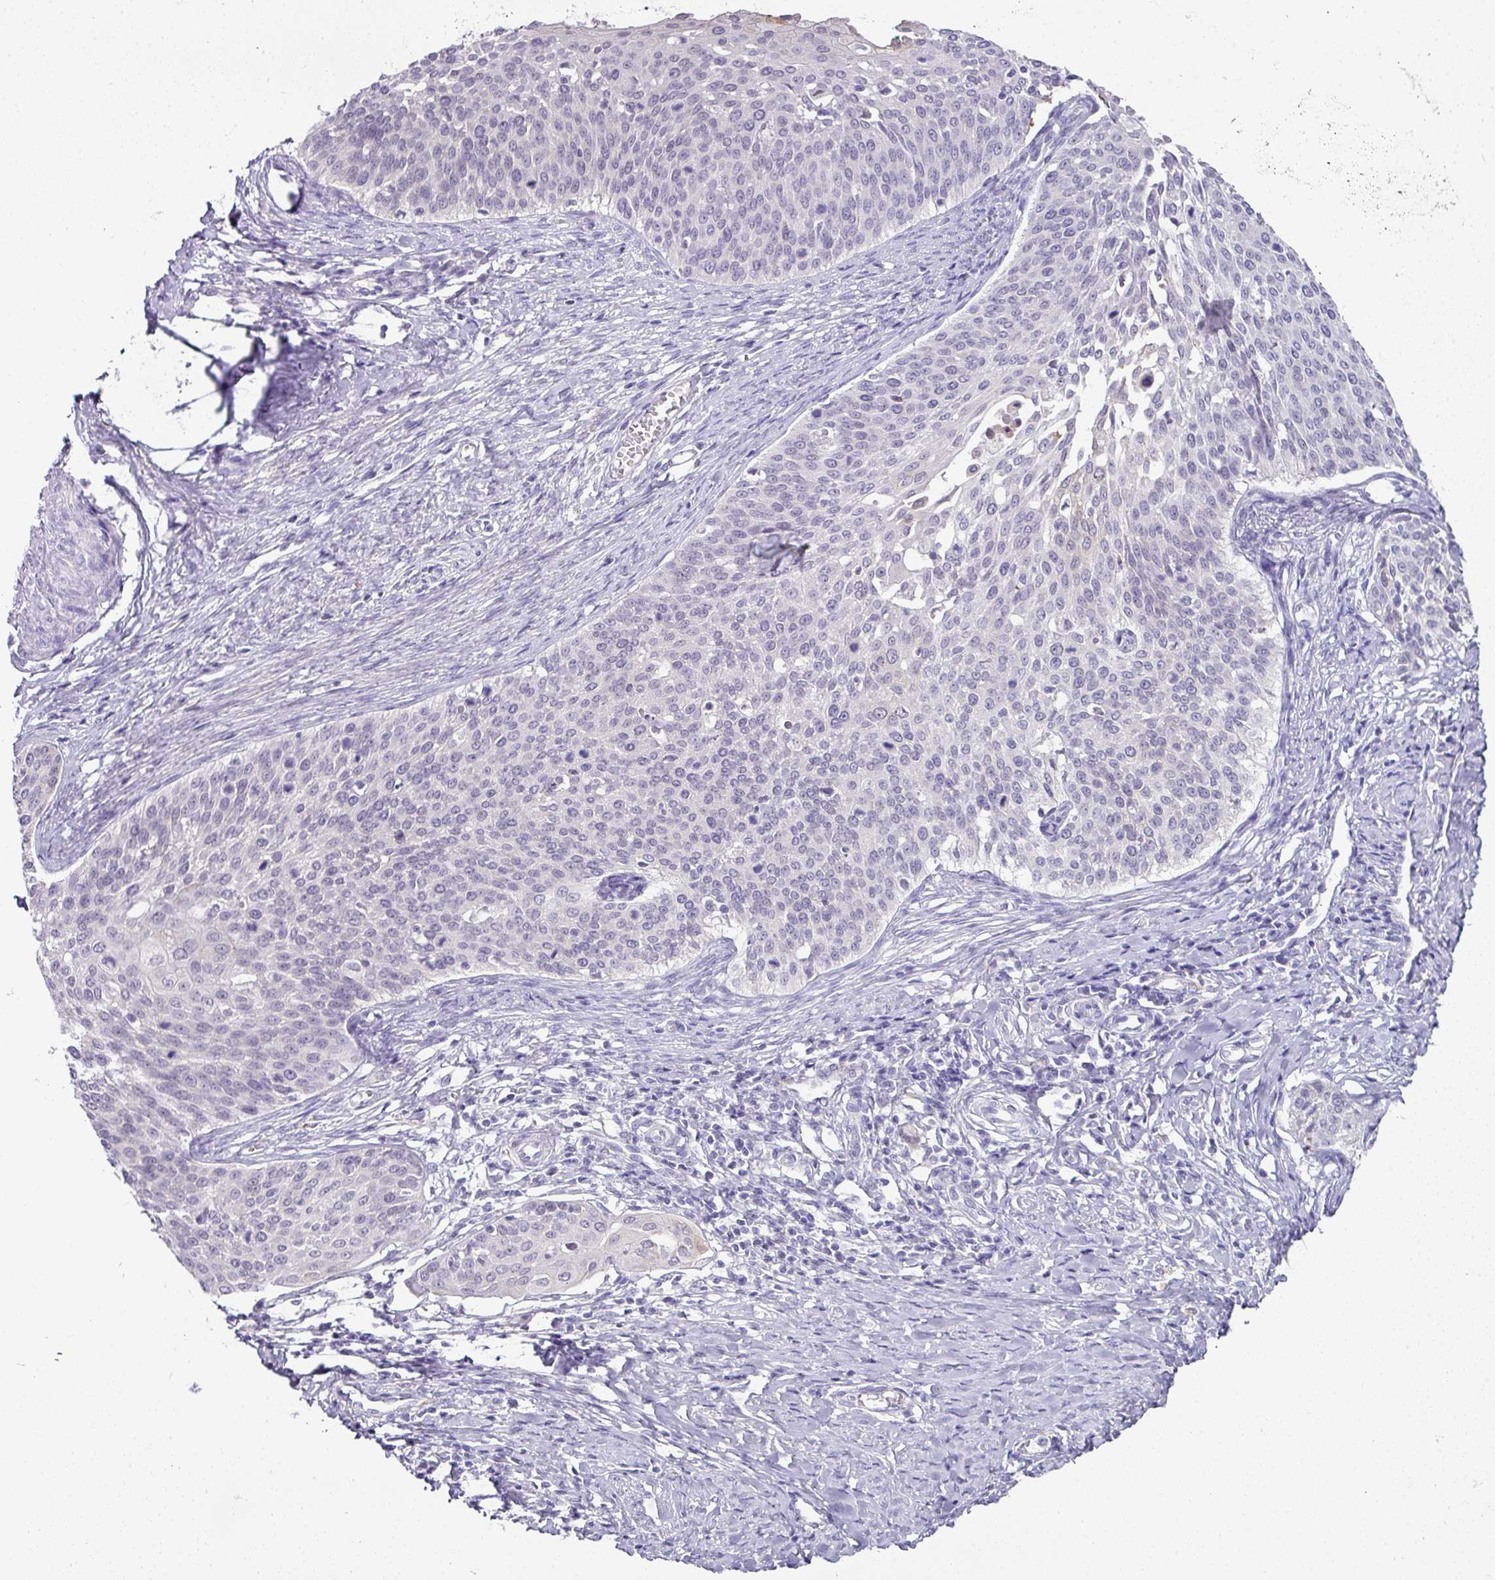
{"staining": {"intensity": "negative", "quantity": "none", "location": "none"}, "tissue": "cervical cancer", "cell_type": "Tumor cells", "image_type": "cancer", "snomed": [{"axis": "morphology", "description": "Squamous cell carcinoma, NOS"}, {"axis": "topography", "description": "Cervix"}], "caption": "The histopathology image exhibits no significant expression in tumor cells of cervical cancer.", "gene": "FGF17", "patient": {"sex": "female", "age": 44}}